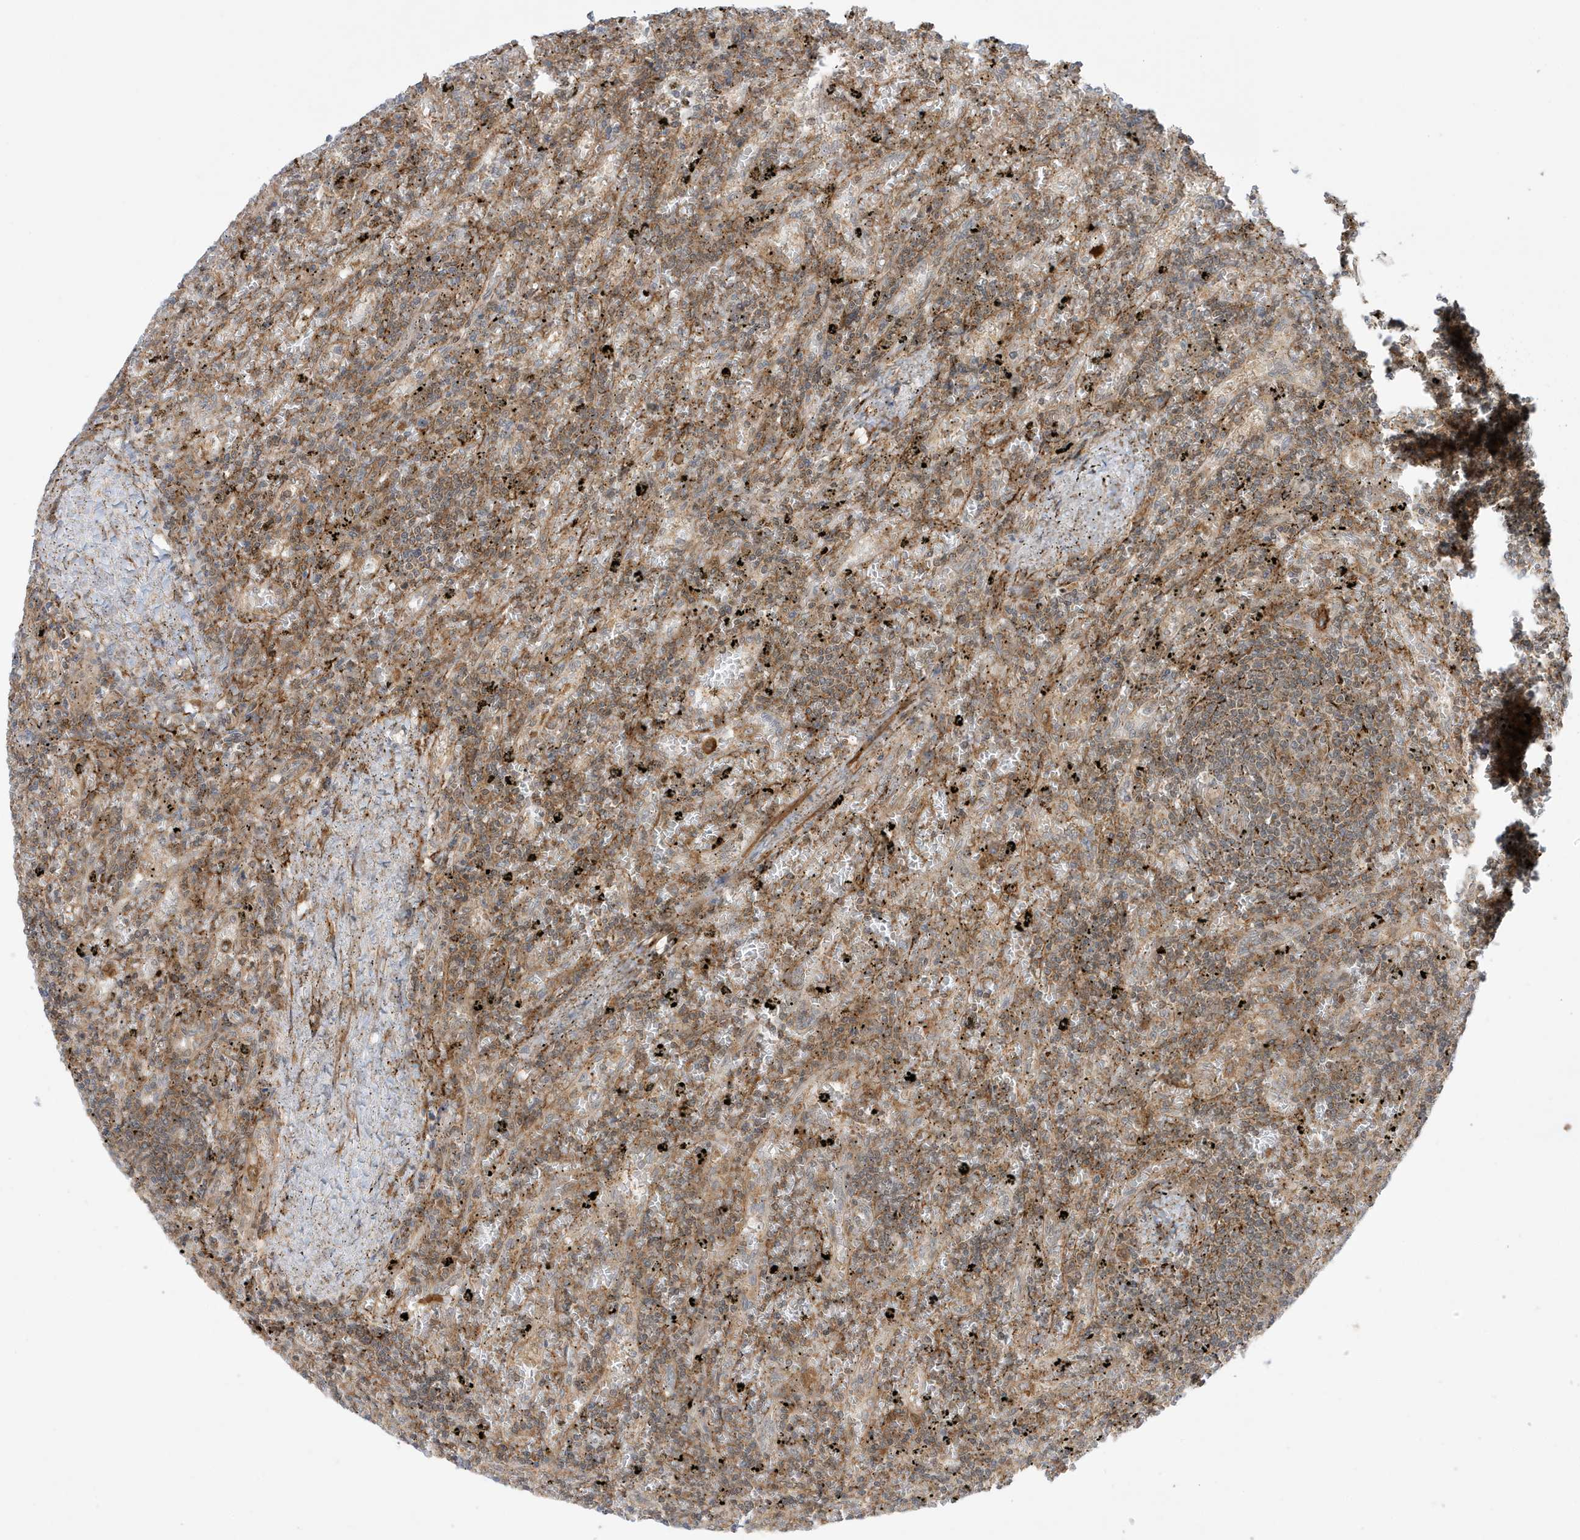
{"staining": {"intensity": "moderate", "quantity": "25%-75%", "location": "cytoplasmic/membranous"}, "tissue": "lymphoma", "cell_type": "Tumor cells", "image_type": "cancer", "snomed": [{"axis": "morphology", "description": "Malignant lymphoma, non-Hodgkin's type, Low grade"}, {"axis": "topography", "description": "Spleen"}], "caption": "Immunohistochemistry (DAB (3,3'-diaminobenzidine)) staining of human low-grade malignant lymphoma, non-Hodgkin's type reveals moderate cytoplasmic/membranous protein positivity in about 25%-75% of tumor cells.", "gene": "DHX36", "patient": {"sex": "male", "age": 76}}